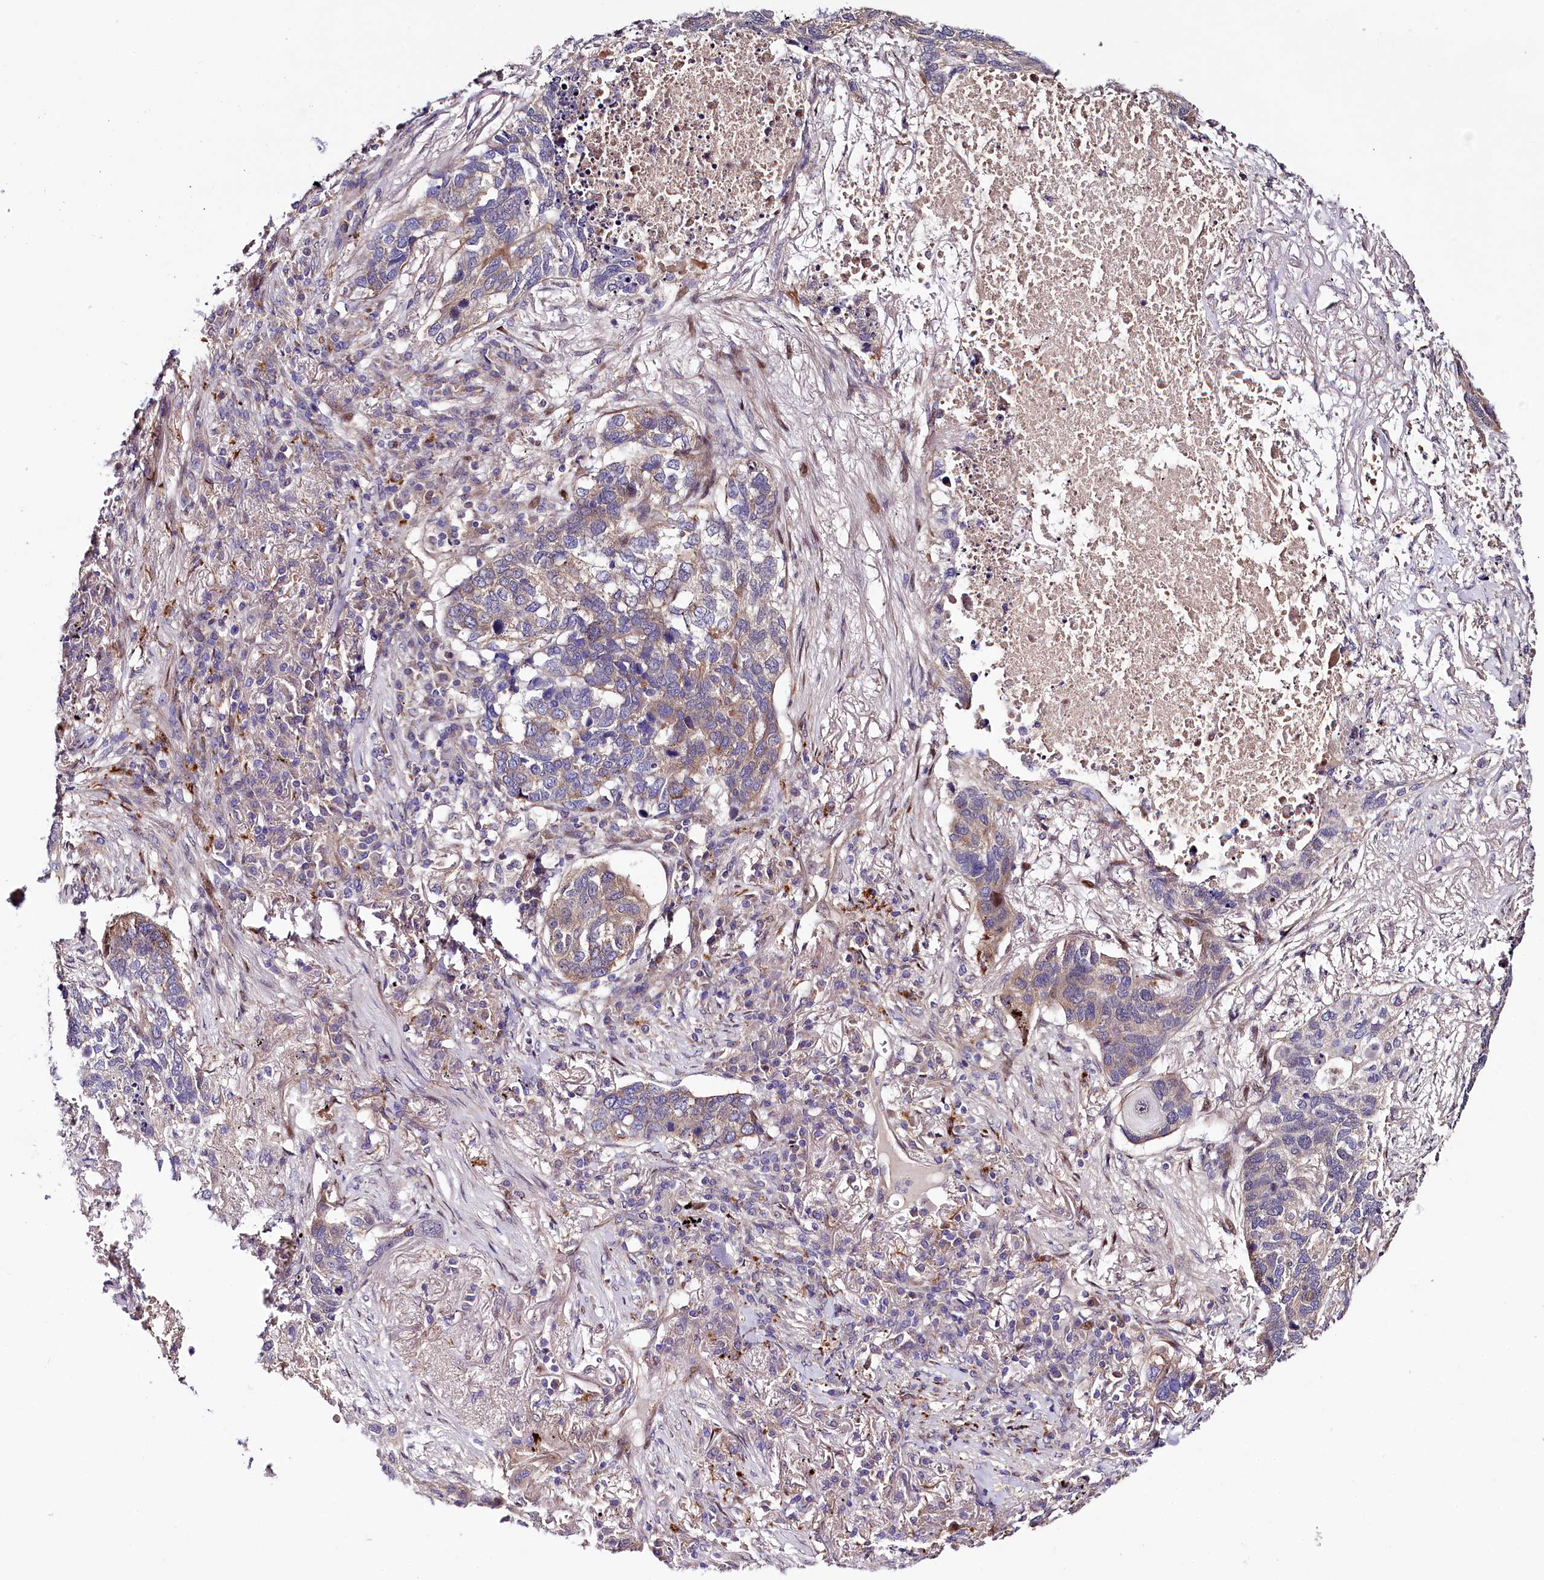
{"staining": {"intensity": "weak", "quantity": "<25%", "location": "cytoplasmic/membranous"}, "tissue": "lung cancer", "cell_type": "Tumor cells", "image_type": "cancer", "snomed": [{"axis": "morphology", "description": "Squamous cell carcinoma, NOS"}, {"axis": "topography", "description": "Lung"}], "caption": "The image reveals no staining of tumor cells in lung squamous cell carcinoma.", "gene": "PDZRN3", "patient": {"sex": "female", "age": 63}}